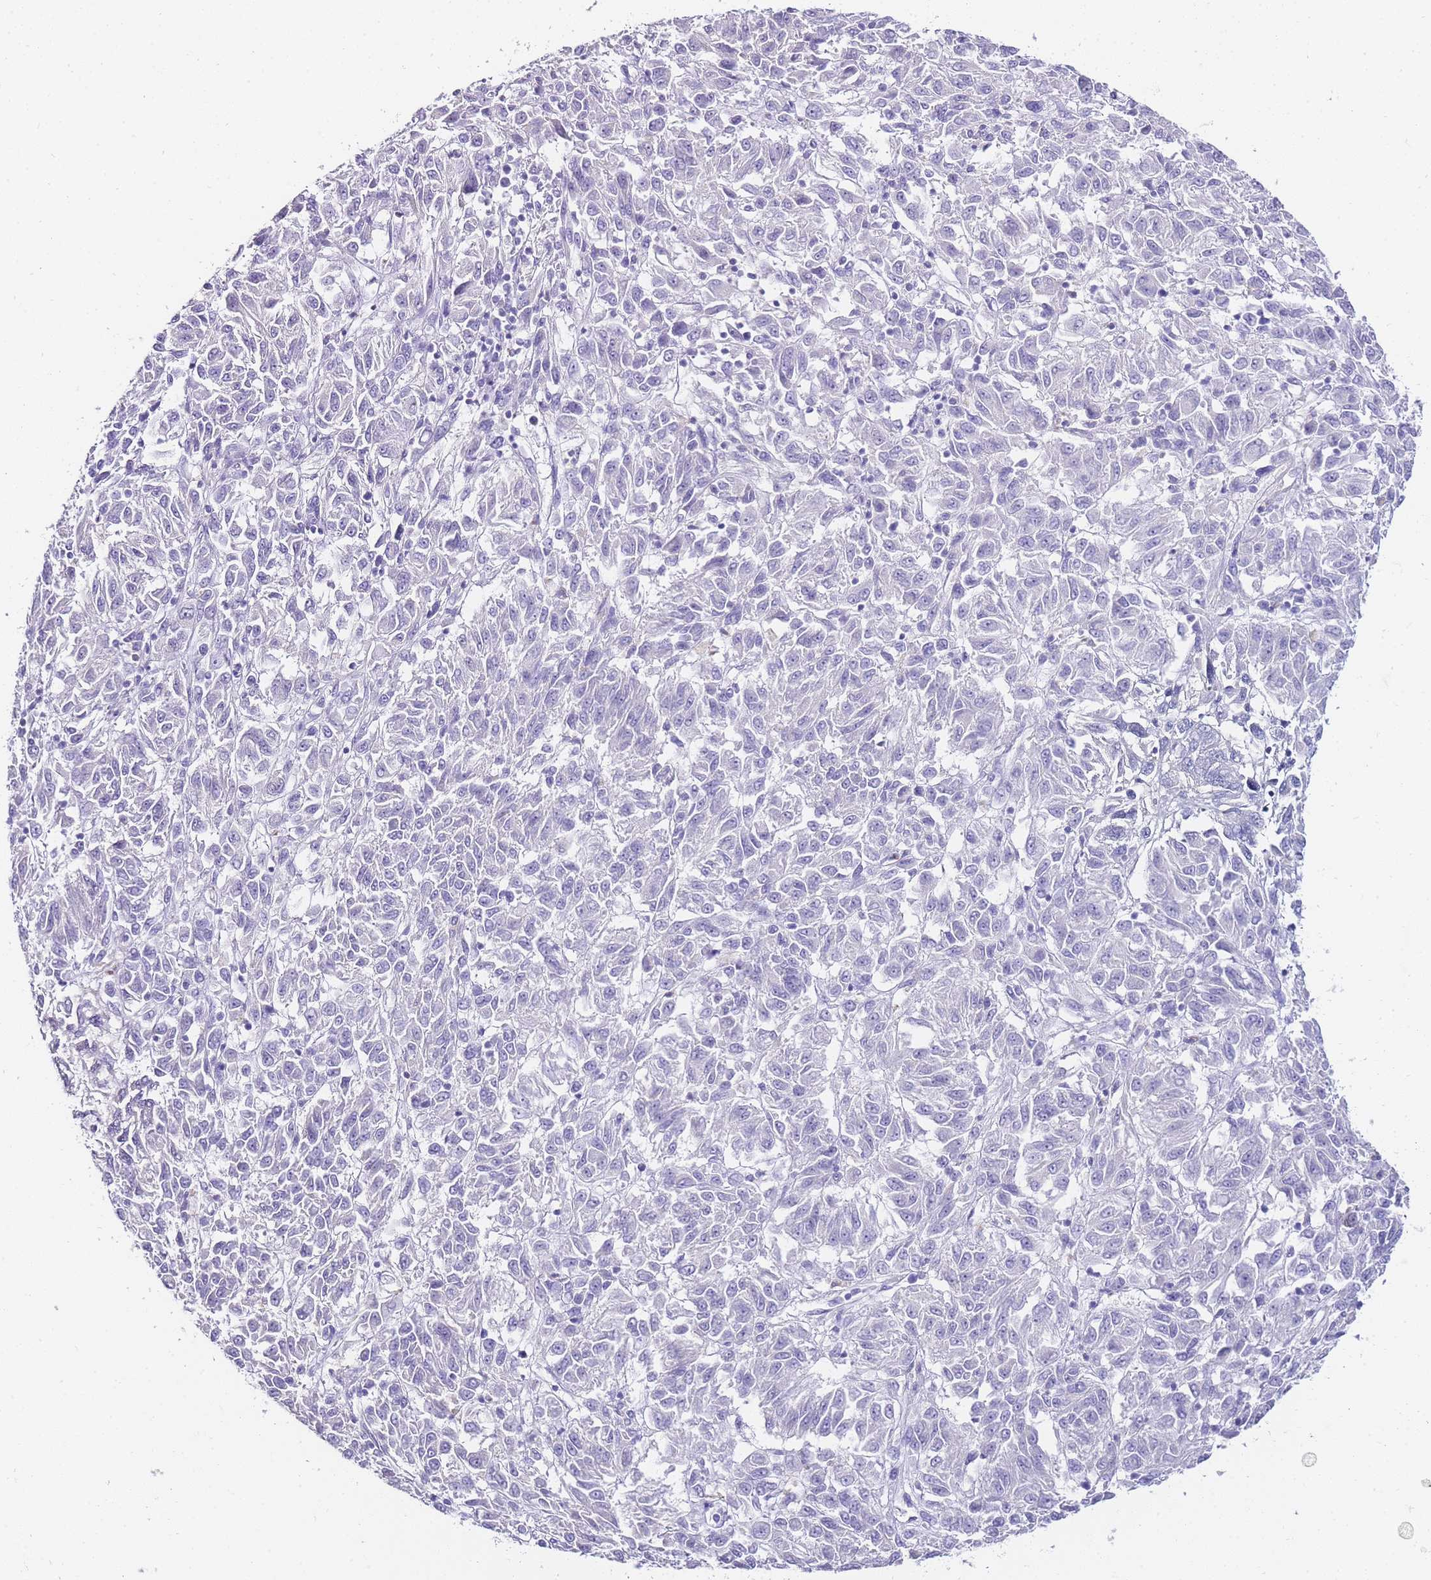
{"staining": {"intensity": "negative", "quantity": "none", "location": "none"}, "tissue": "melanoma", "cell_type": "Tumor cells", "image_type": "cancer", "snomed": [{"axis": "morphology", "description": "Malignant melanoma, Metastatic site"}, {"axis": "topography", "description": "Lung"}], "caption": "Tumor cells show no significant positivity in malignant melanoma (metastatic site). (DAB IHC, high magnification).", "gene": "DPP4", "patient": {"sex": "male", "age": 64}}